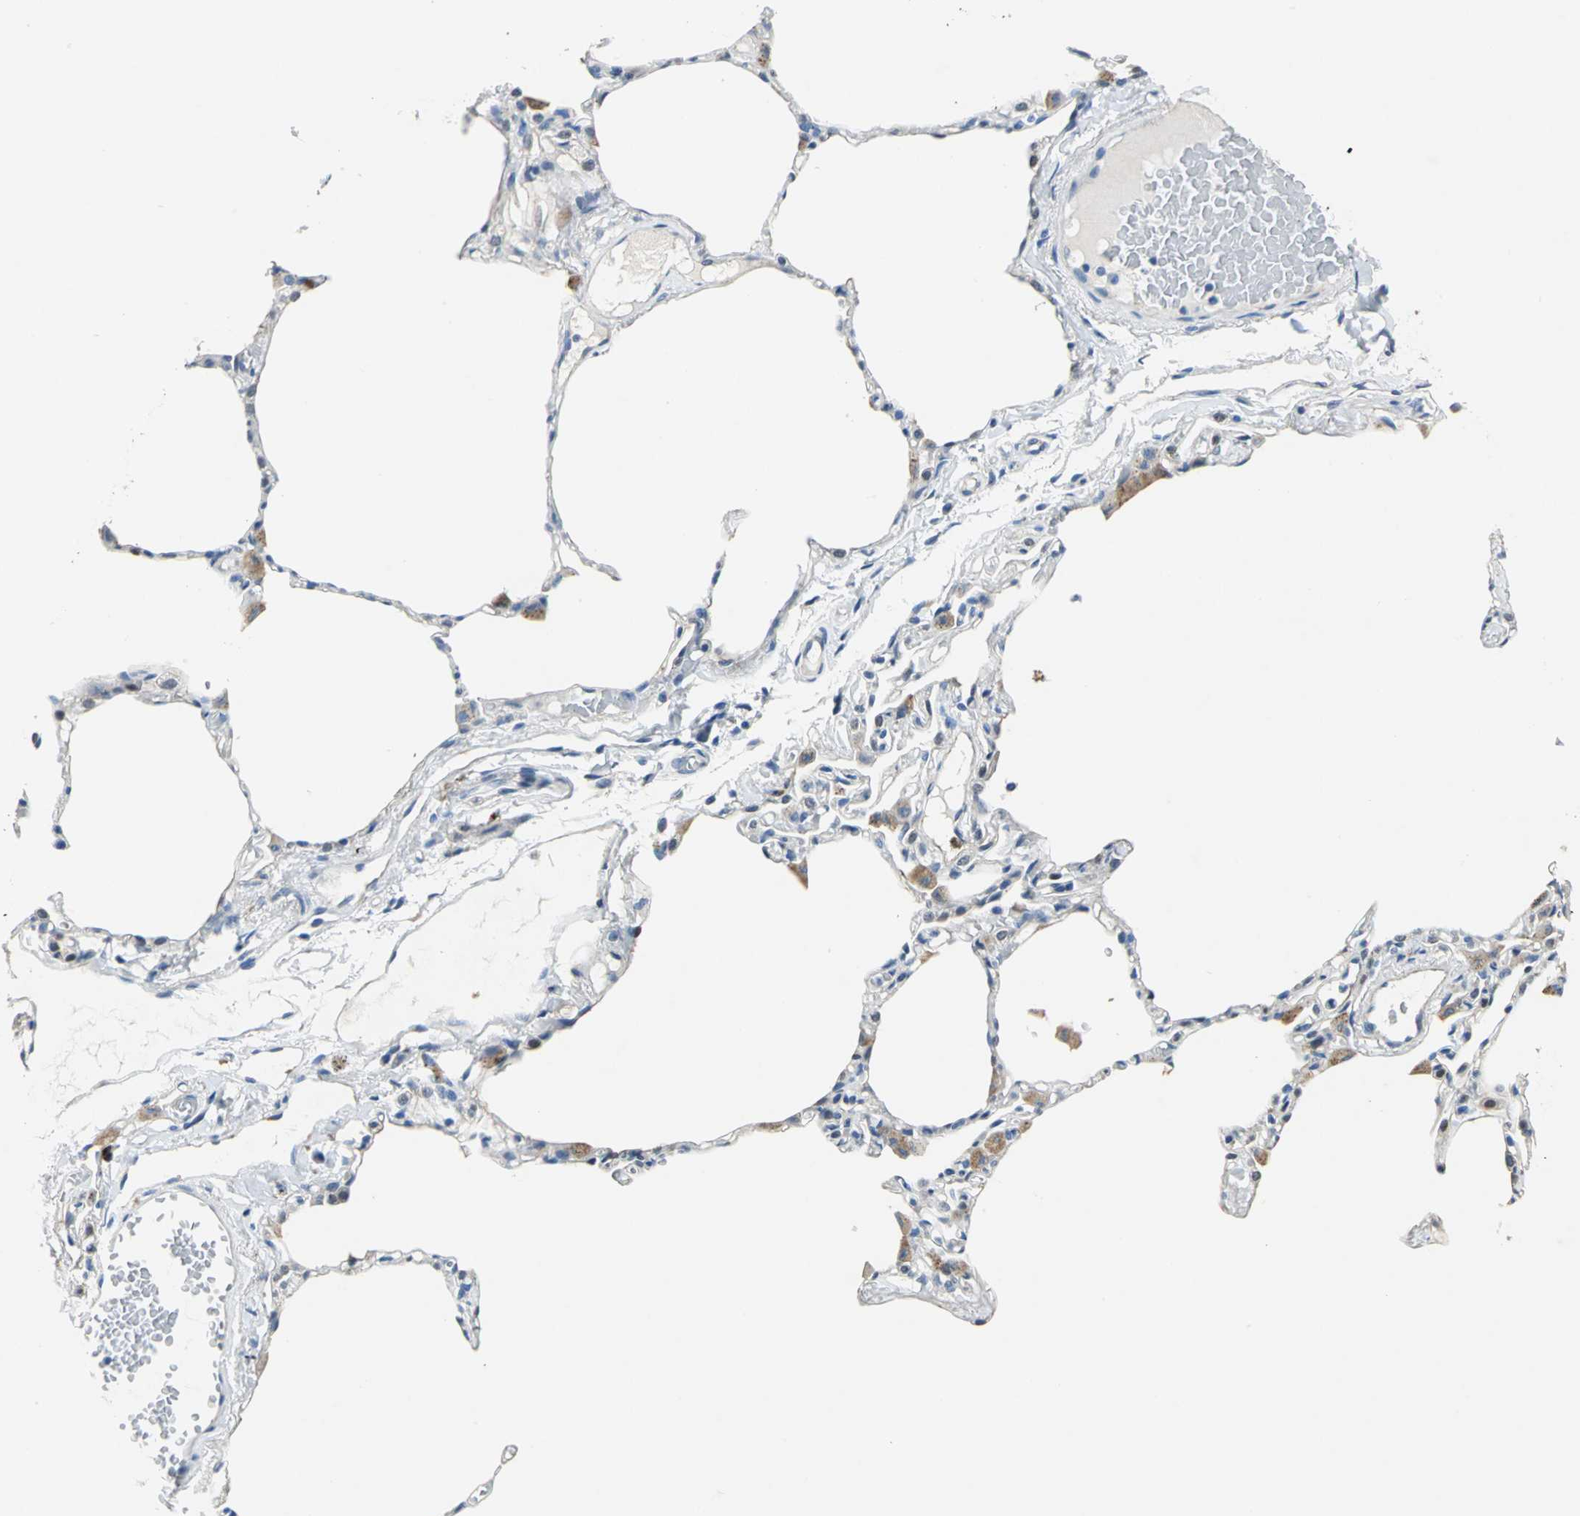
{"staining": {"intensity": "strong", "quantity": "<25%", "location": "nuclear"}, "tissue": "lung", "cell_type": "Alveolar cells", "image_type": "normal", "snomed": [{"axis": "morphology", "description": "Normal tissue, NOS"}, {"axis": "topography", "description": "Lung"}], "caption": "This is a histology image of immunohistochemistry staining of normal lung, which shows strong staining in the nuclear of alveolar cells.", "gene": "ENSG00000285130", "patient": {"sex": "female", "age": 49}}